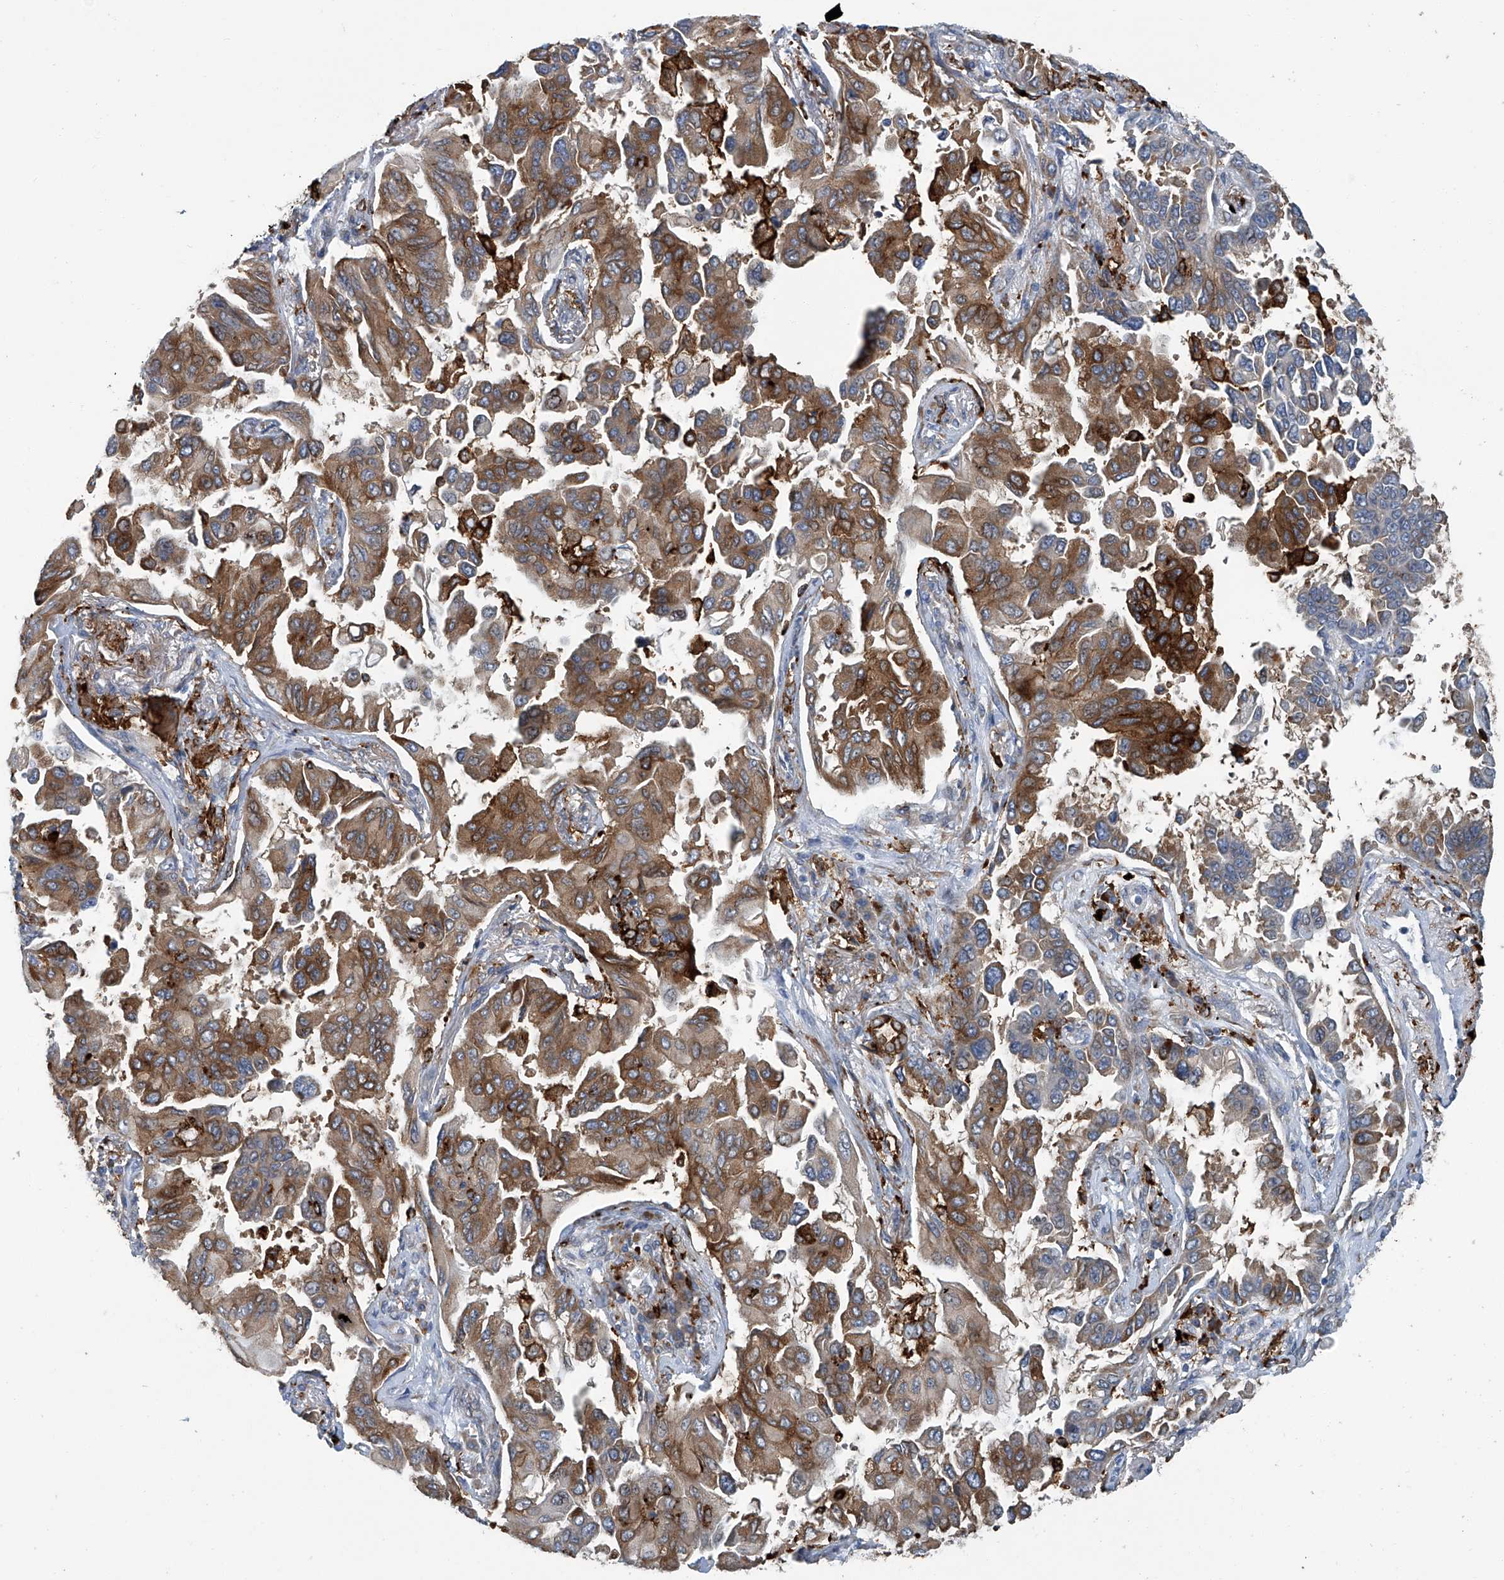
{"staining": {"intensity": "moderate", "quantity": "25%-75%", "location": "cytoplasmic/membranous"}, "tissue": "lung cancer", "cell_type": "Tumor cells", "image_type": "cancer", "snomed": [{"axis": "morphology", "description": "Adenocarcinoma, NOS"}, {"axis": "topography", "description": "Lung"}], "caption": "Immunohistochemical staining of adenocarcinoma (lung) displays medium levels of moderate cytoplasmic/membranous positivity in about 25%-75% of tumor cells.", "gene": "FAM167A", "patient": {"sex": "female", "age": 67}}